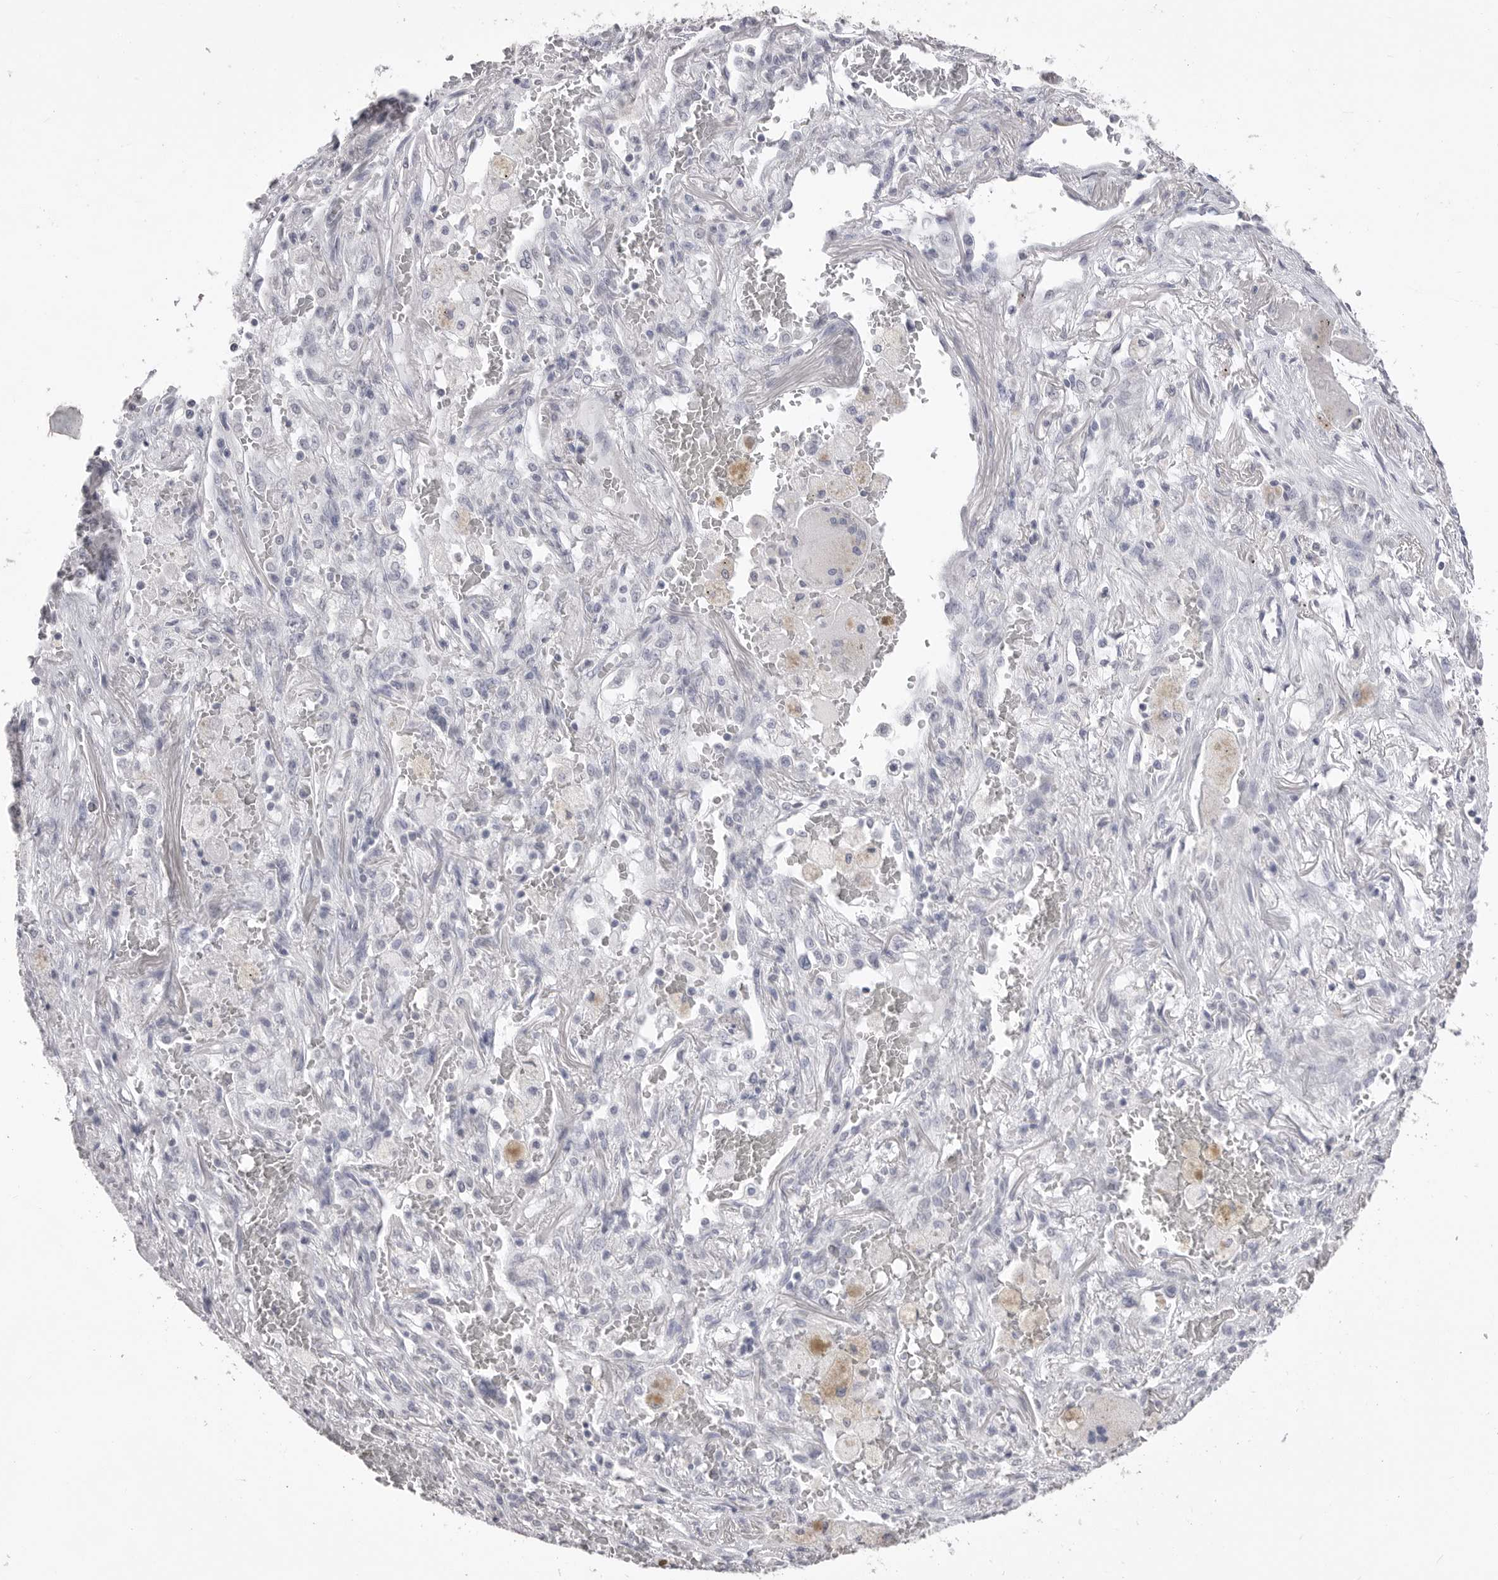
{"staining": {"intensity": "negative", "quantity": "none", "location": "none"}, "tissue": "lung cancer", "cell_type": "Tumor cells", "image_type": "cancer", "snomed": [{"axis": "morphology", "description": "Squamous cell carcinoma, NOS"}, {"axis": "topography", "description": "Lung"}], "caption": "An immunohistochemistry micrograph of squamous cell carcinoma (lung) is shown. There is no staining in tumor cells of squamous cell carcinoma (lung).", "gene": "ICAM5", "patient": {"sex": "male", "age": 61}}